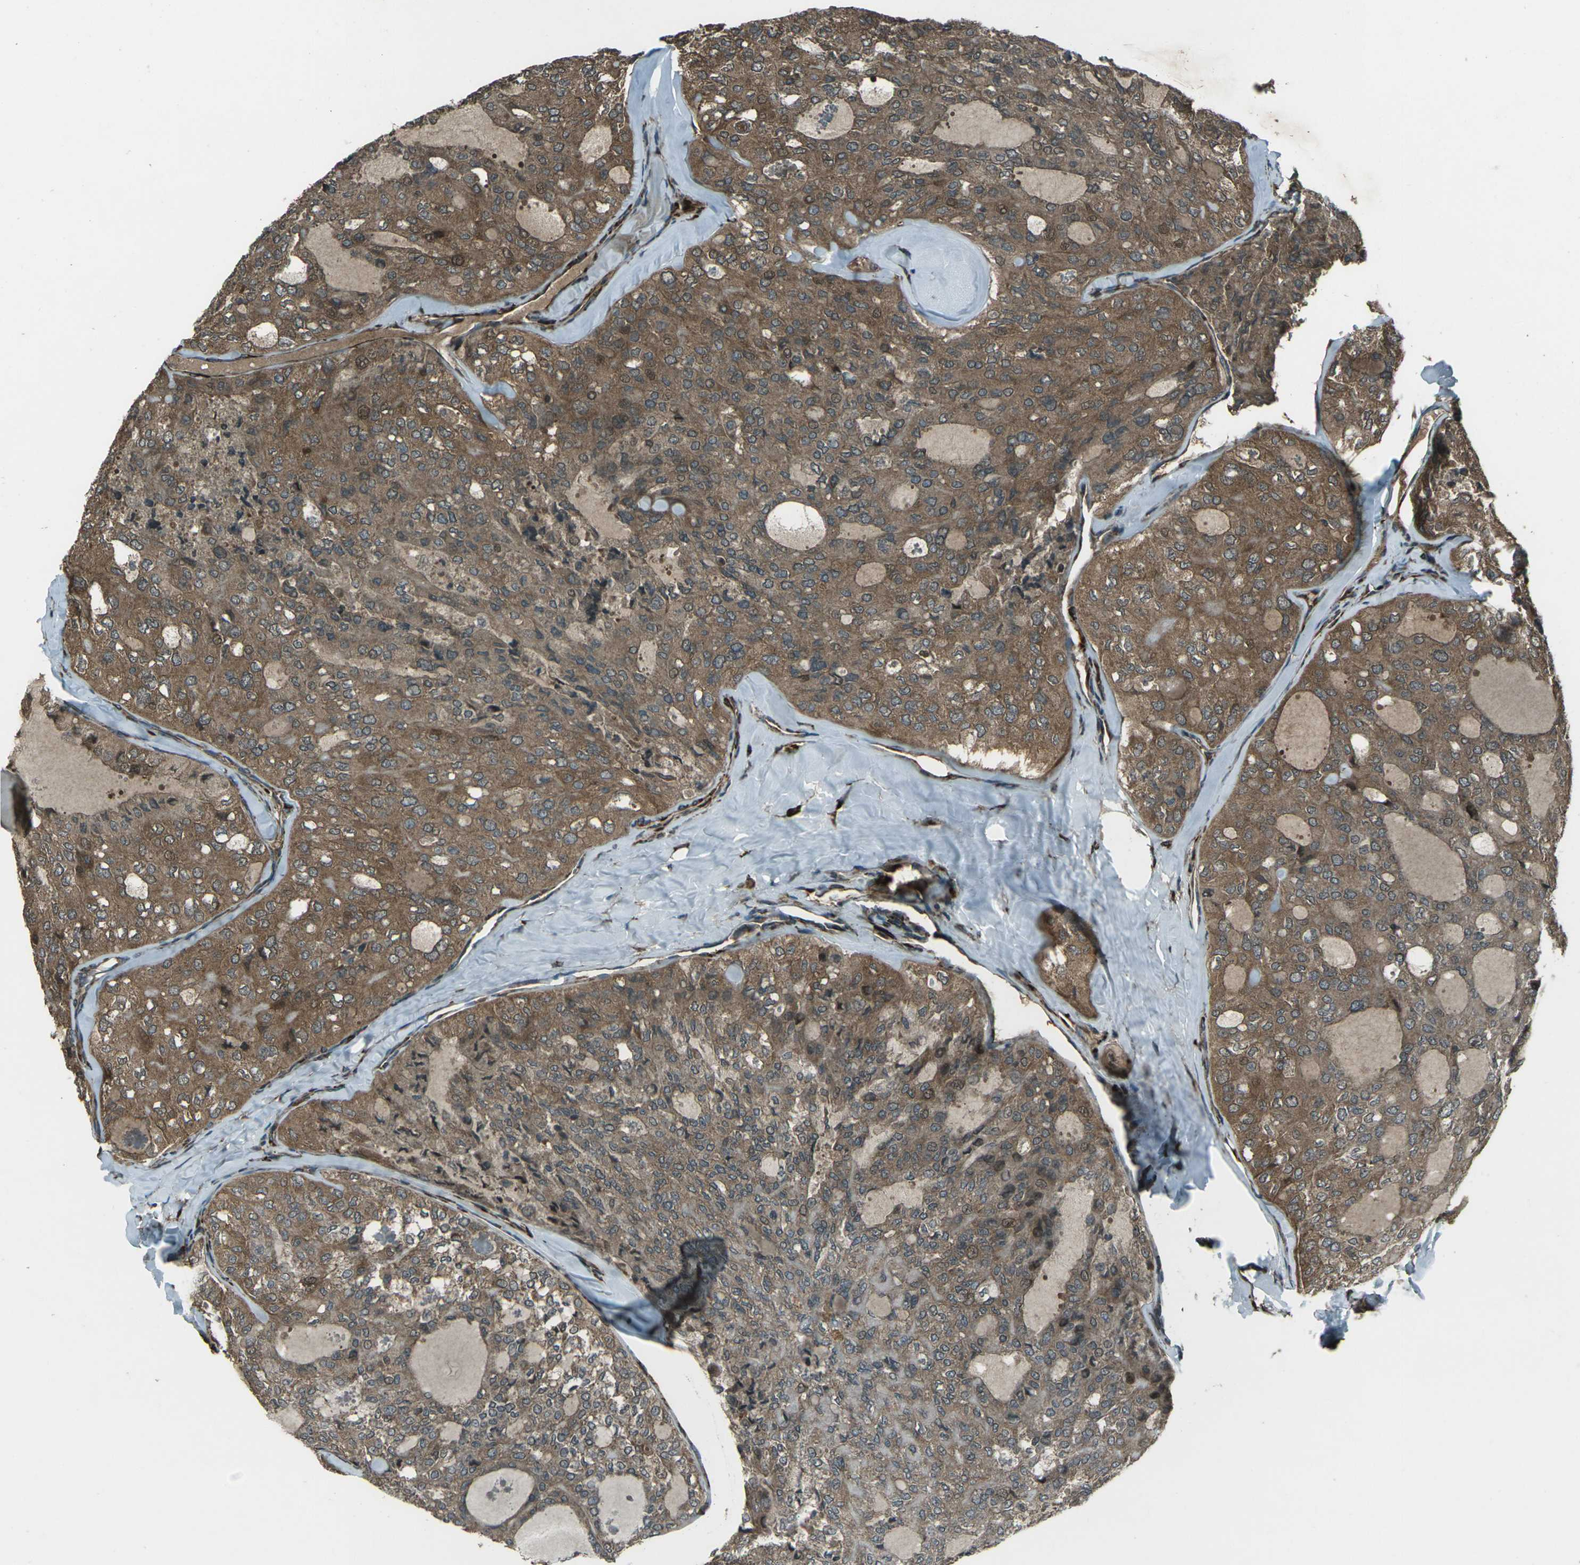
{"staining": {"intensity": "moderate", "quantity": ">75%", "location": "cytoplasmic/membranous"}, "tissue": "thyroid cancer", "cell_type": "Tumor cells", "image_type": "cancer", "snomed": [{"axis": "morphology", "description": "Follicular adenoma carcinoma, NOS"}, {"axis": "topography", "description": "Thyroid gland"}], "caption": "The photomicrograph demonstrates a brown stain indicating the presence of a protein in the cytoplasmic/membranous of tumor cells in thyroid follicular adenoma carcinoma. Using DAB (3,3'-diaminobenzidine) (brown) and hematoxylin (blue) stains, captured at high magnification using brightfield microscopy.", "gene": "LSMEM1", "patient": {"sex": "male", "age": 75}}